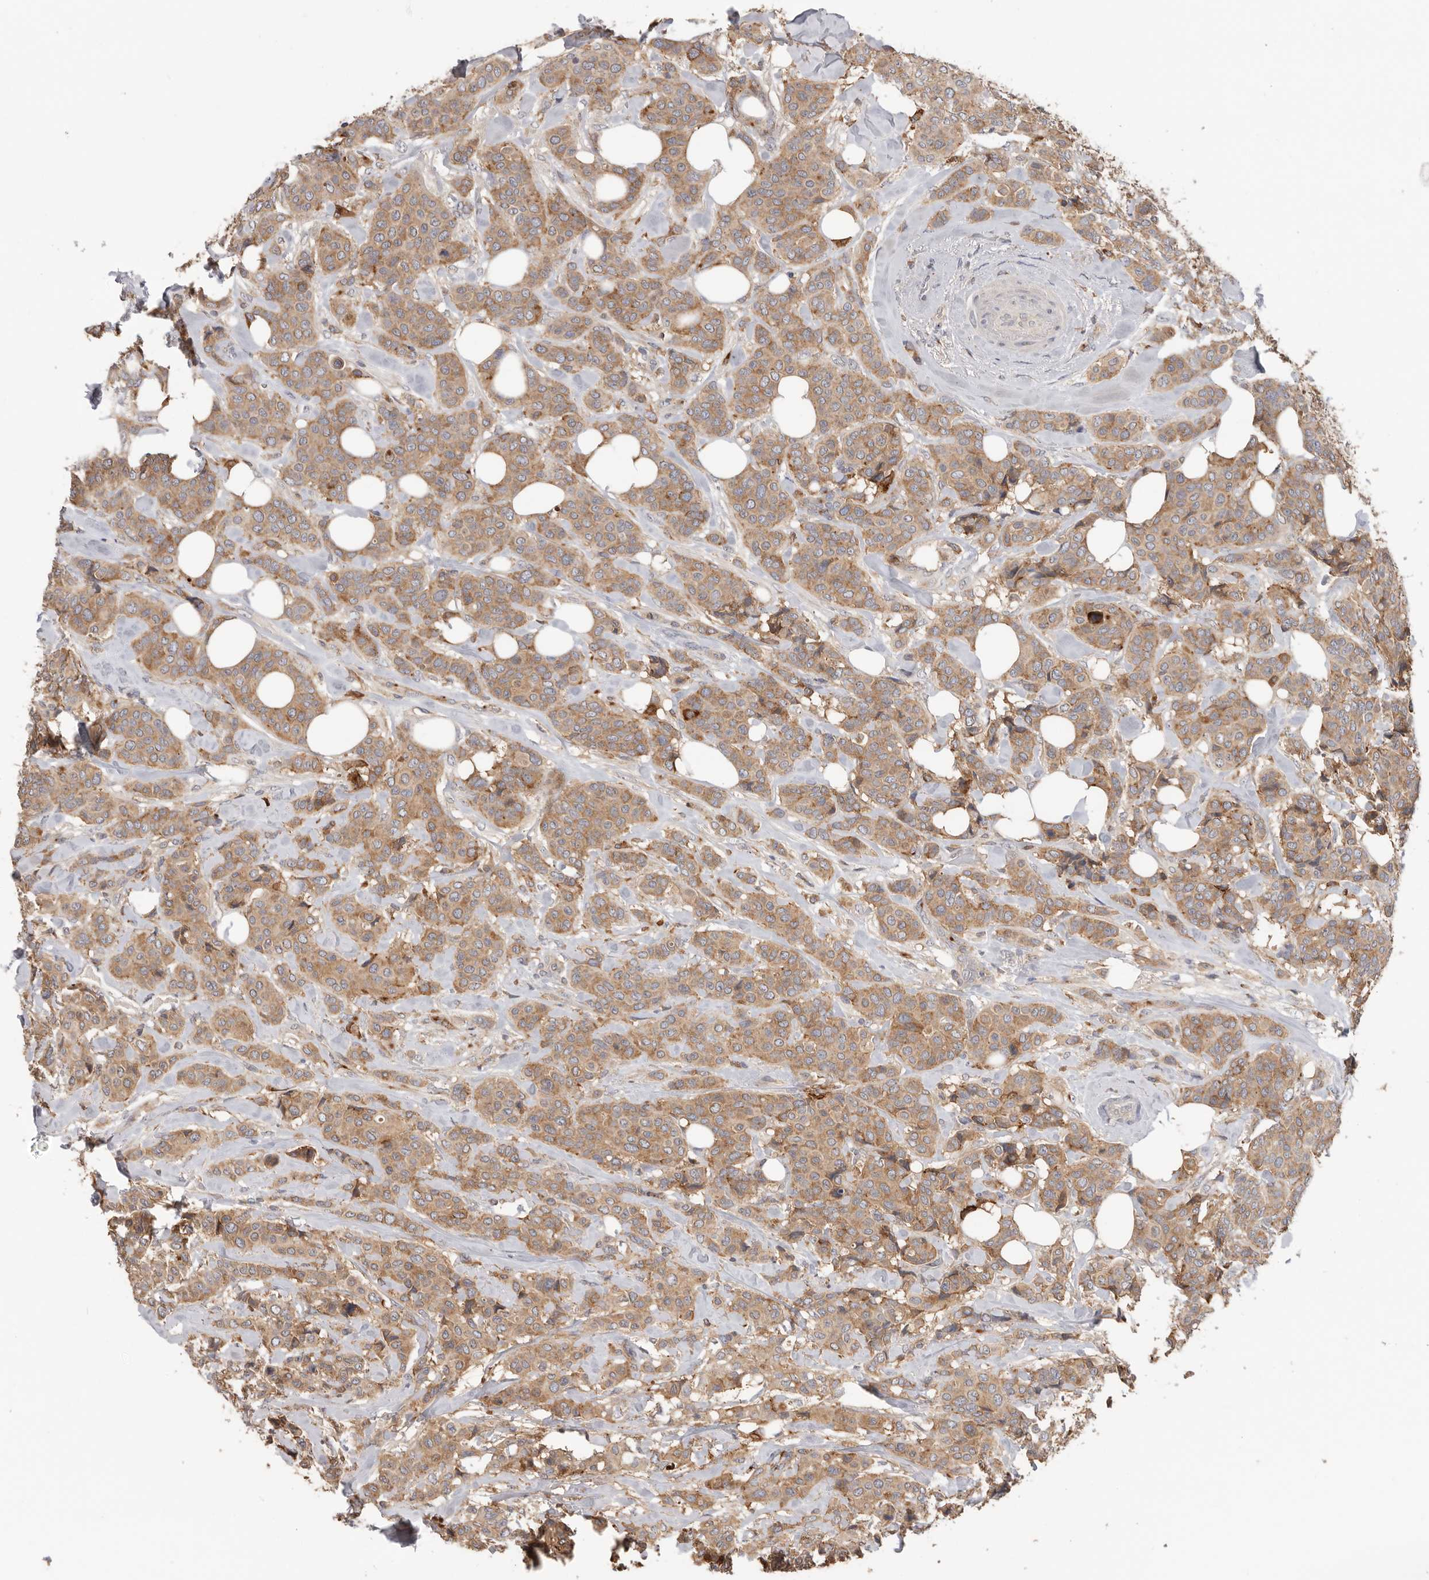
{"staining": {"intensity": "moderate", "quantity": ">75%", "location": "cytoplasmic/membranous"}, "tissue": "breast cancer", "cell_type": "Tumor cells", "image_type": "cancer", "snomed": [{"axis": "morphology", "description": "Lobular carcinoma"}, {"axis": "topography", "description": "Breast"}], "caption": "A high-resolution image shows immunohistochemistry (IHC) staining of breast lobular carcinoma, which displays moderate cytoplasmic/membranous staining in approximately >75% of tumor cells.", "gene": "TFRC", "patient": {"sex": "female", "age": 51}}